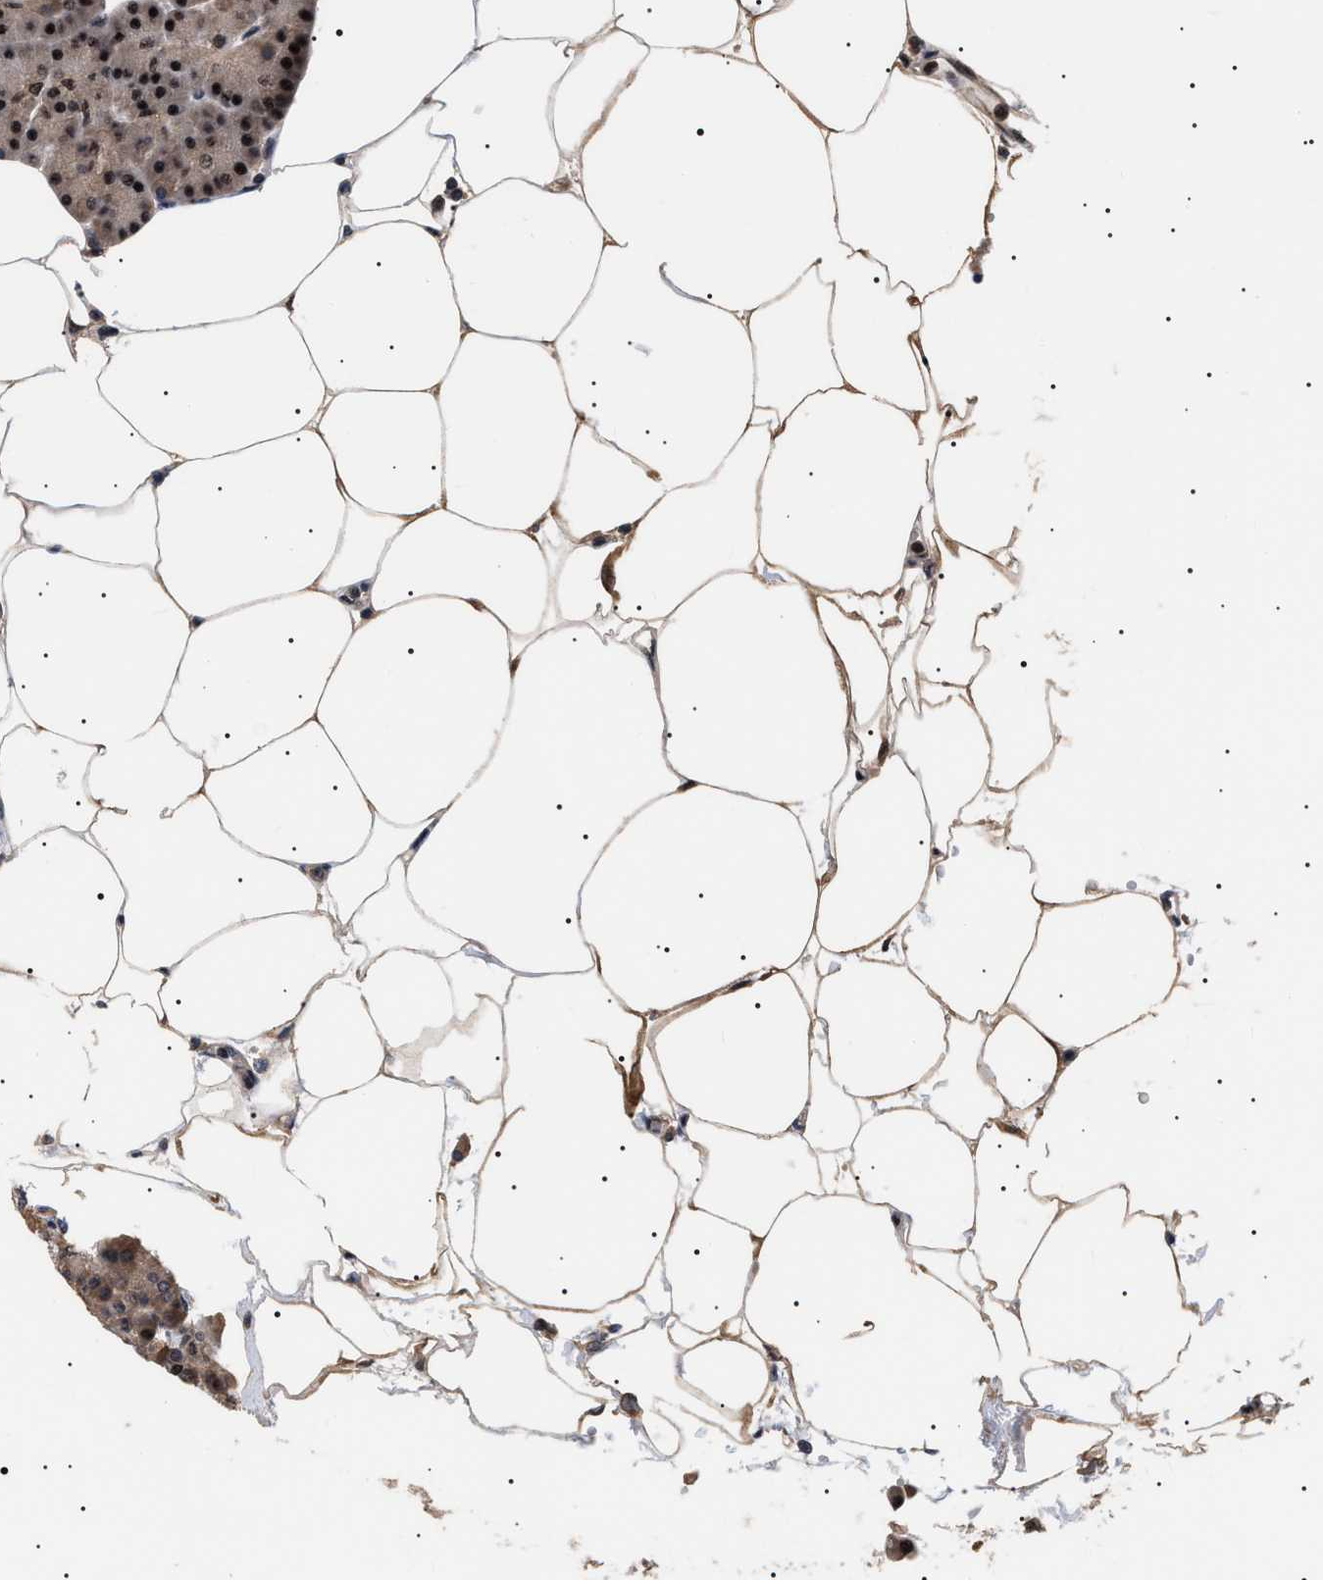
{"staining": {"intensity": "strong", "quantity": ">75%", "location": "cytoplasmic/membranous,nuclear"}, "tissue": "pancreas", "cell_type": "Exocrine glandular cells", "image_type": "normal", "snomed": [{"axis": "morphology", "description": "Normal tissue, NOS"}, {"axis": "topography", "description": "Pancreas"}], "caption": "Protein staining by immunohistochemistry (IHC) reveals strong cytoplasmic/membranous,nuclear expression in approximately >75% of exocrine glandular cells in normal pancreas.", "gene": "CAAP1", "patient": {"sex": "female", "age": 70}}